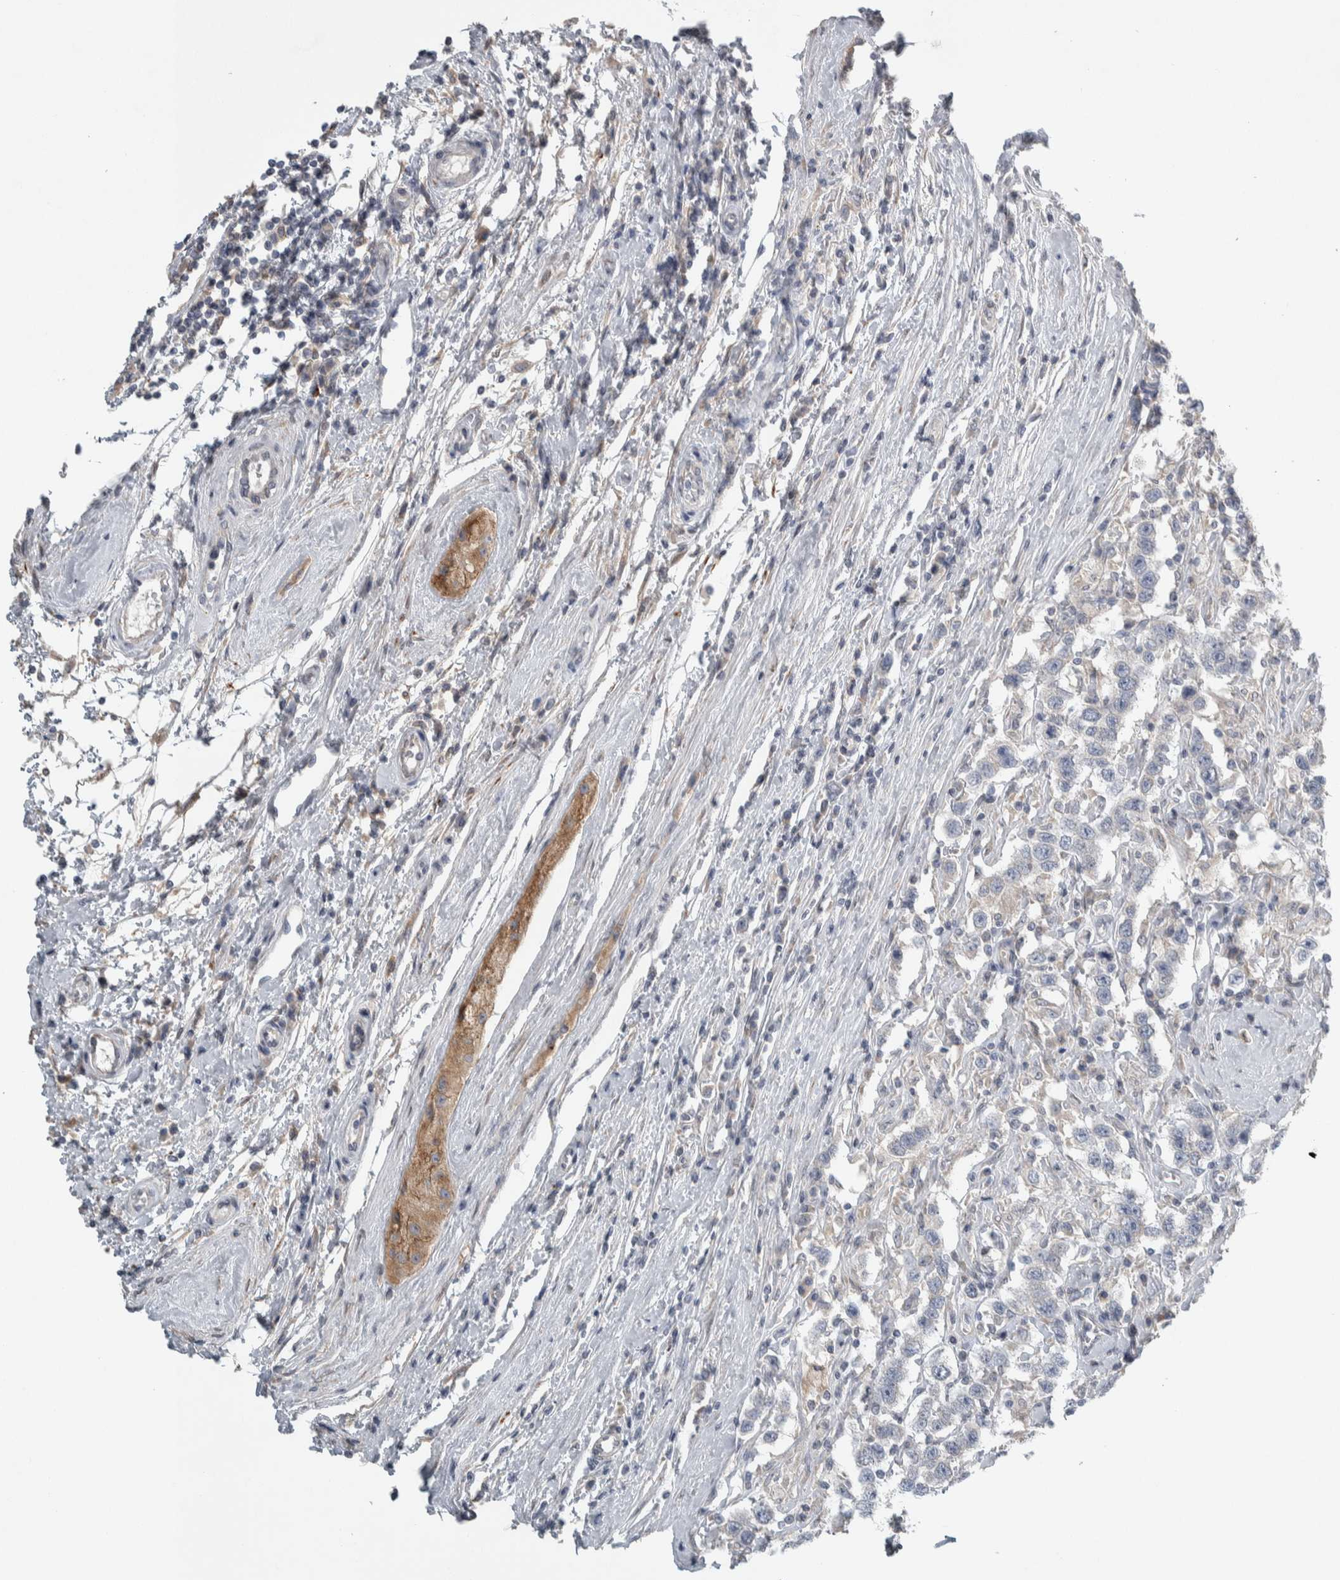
{"staining": {"intensity": "negative", "quantity": "none", "location": "none"}, "tissue": "testis cancer", "cell_type": "Tumor cells", "image_type": "cancer", "snomed": [{"axis": "morphology", "description": "Seminoma, NOS"}, {"axis": "topography", "description": "Testis"}], "caption": "An IHC image of testis cancer (seminoma) is shown. There is no staining in tumor cells of testis cancer (seminoma). The staining was performed using DAB (3,3'-diaminobenzidine) to visualize the protein expression in brown, while the nuclei were stained in blue with hematoxylin (Magnification: 20x).", "gene": "SIGMAR1", "patient": {"sex": "male", "age": 41}}